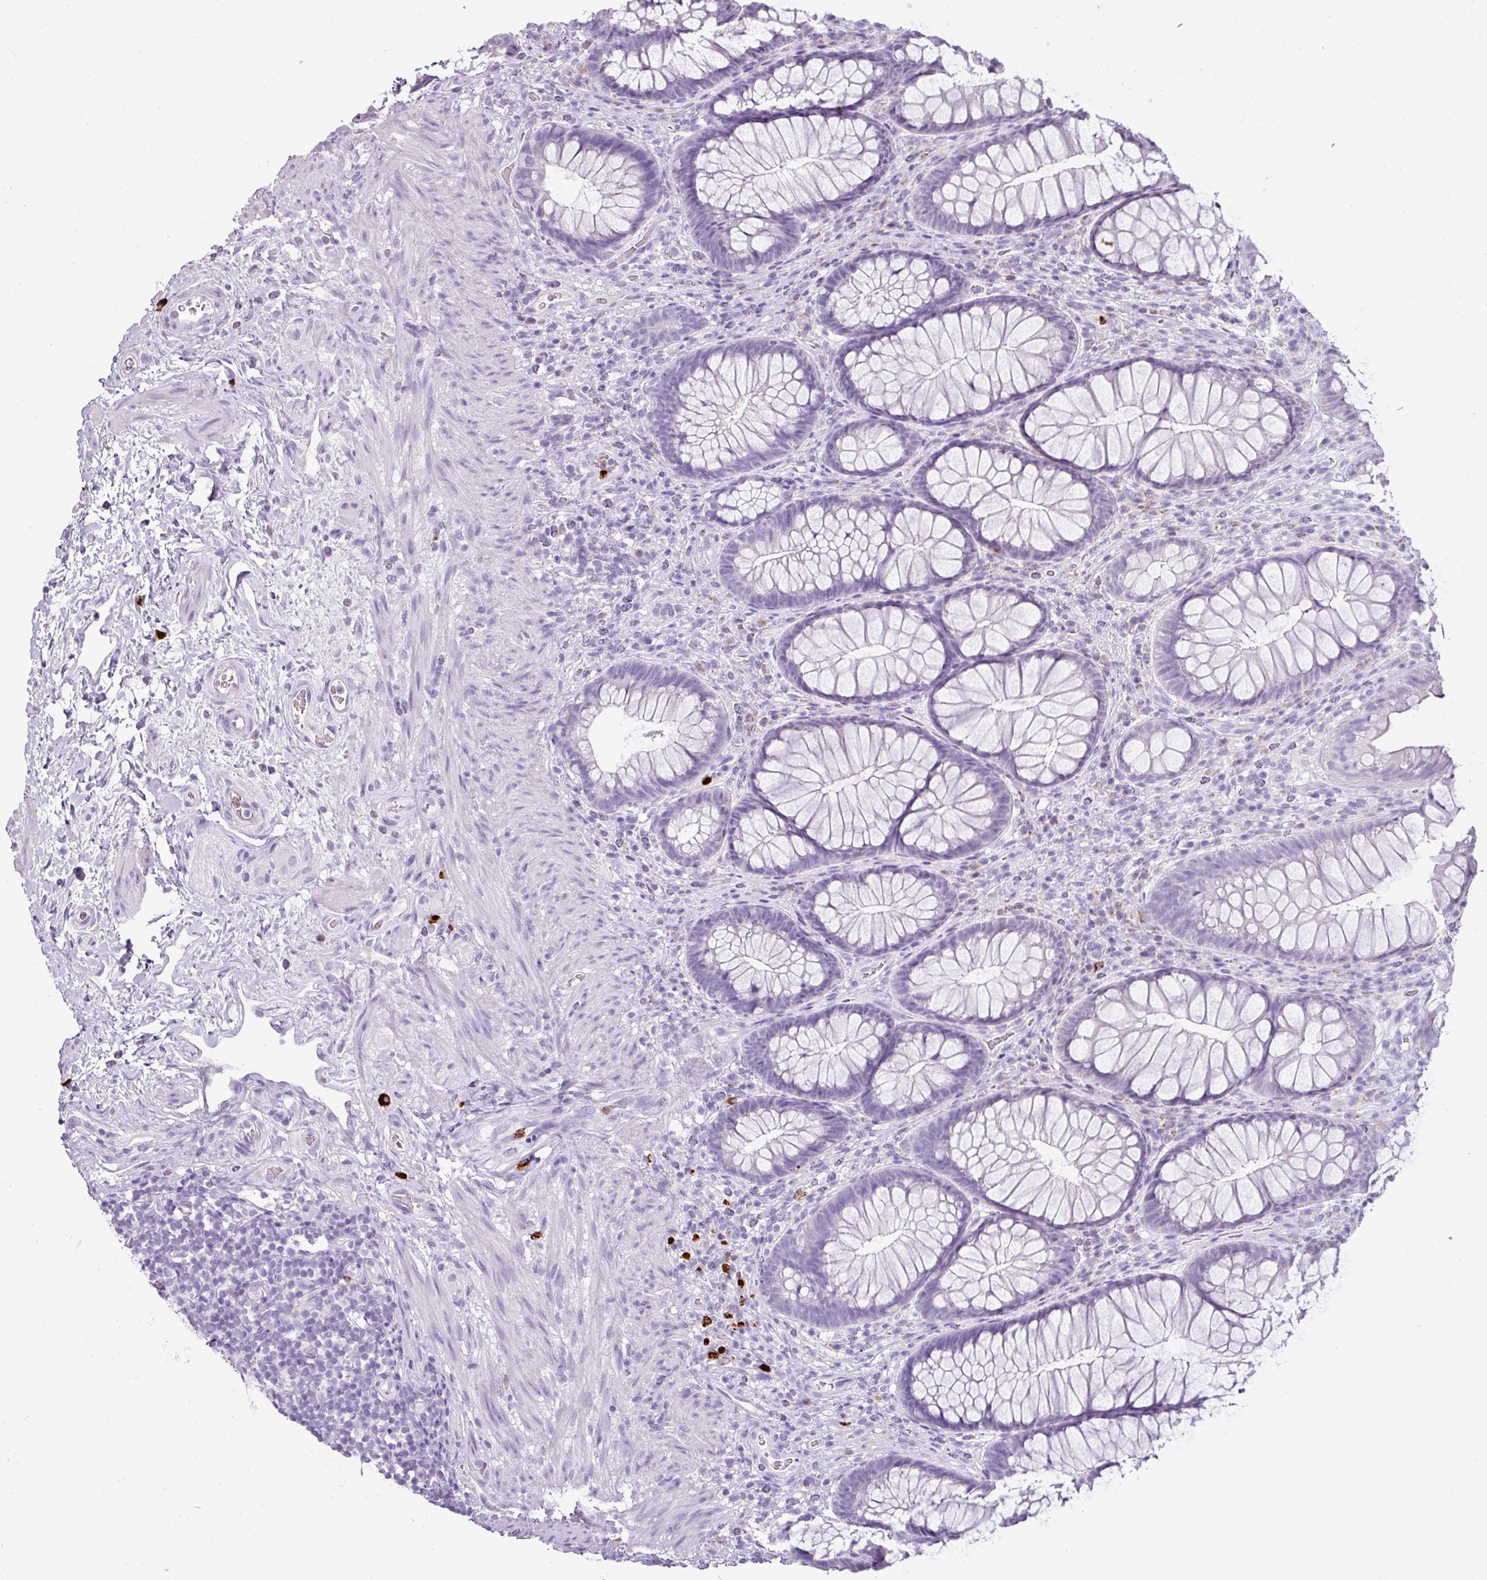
{"staining": {"intensity": "negative", "quantity": "none", "location": "none"}, "tissue": "rectum", "cell_type": "Glandular cells", "image_type": "normal", "snomed": [{"axis": "morphology", "description": "Normal tissue, NOS"}, {"axis": "topography", "description": "Rectum"}], "caption": "Immunohistochemical staining of benign human rectum shows no significant expression in glandular cells. (DAB immunohistochemistry visualized using brightfield microscopy, high magnification).", "gene": "CTSG", "patient": {"sex": "male", "age": 53}}